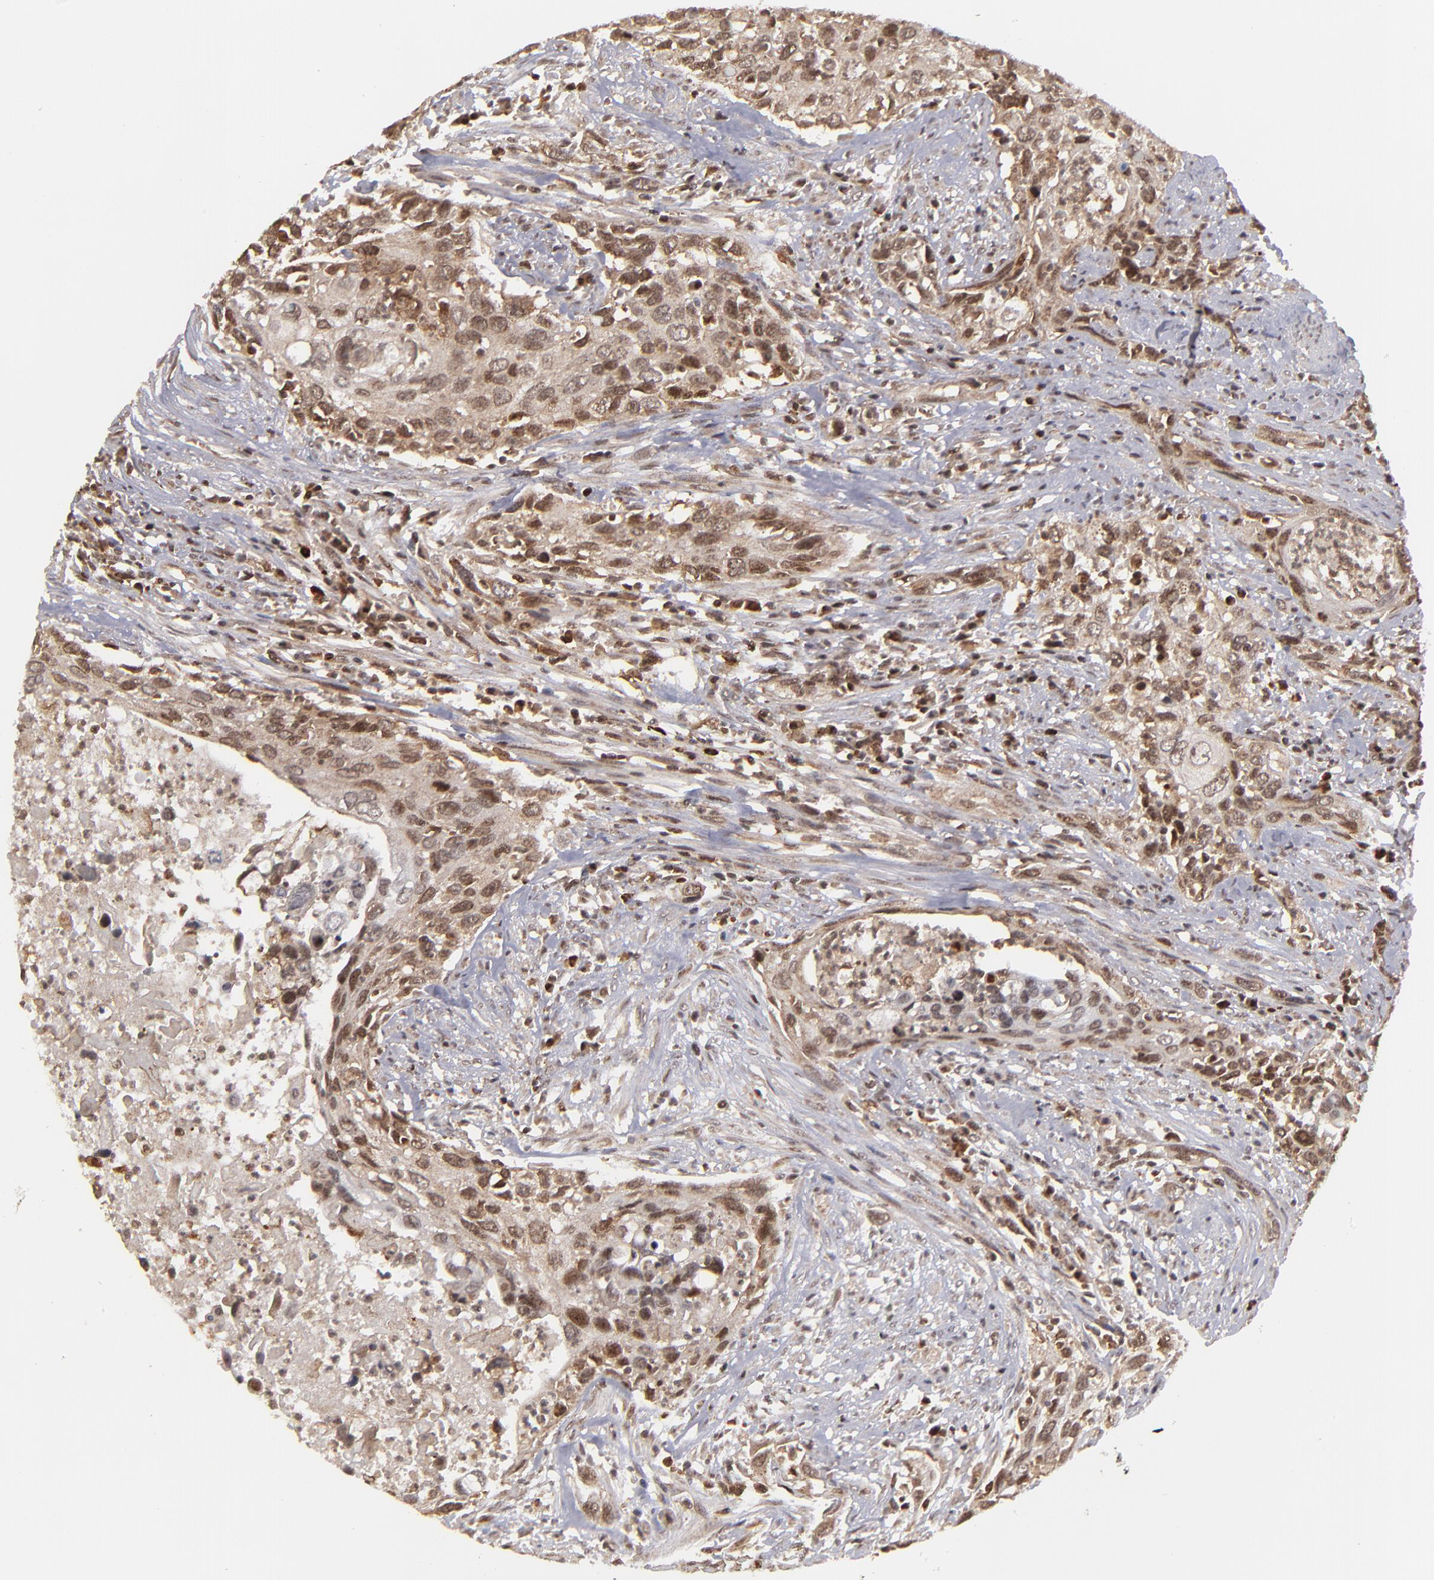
{"staining": {"intensity": "moderate", "quantity": ">75%", "location": "cytoplasmic/membranous,nuclear"}, "tissue": "urothelial cancer", "cell_type": "Tumor cells", "image_type": "cancer", "snomed": [{"axis": "morphology", "description": "Urothelial carcinoma, High grade"}, {"axis": "topography", "description": "Urinary bladder"}], "caption": "Immunohistochemical staining of human urothelial cancer exhibits medium levels of moderate cytoplasmic/membranous and nuclear staining in about >75% of tumor cells.", "gene": "RGS6", "patient": {"sex": "male", "age": 71}}